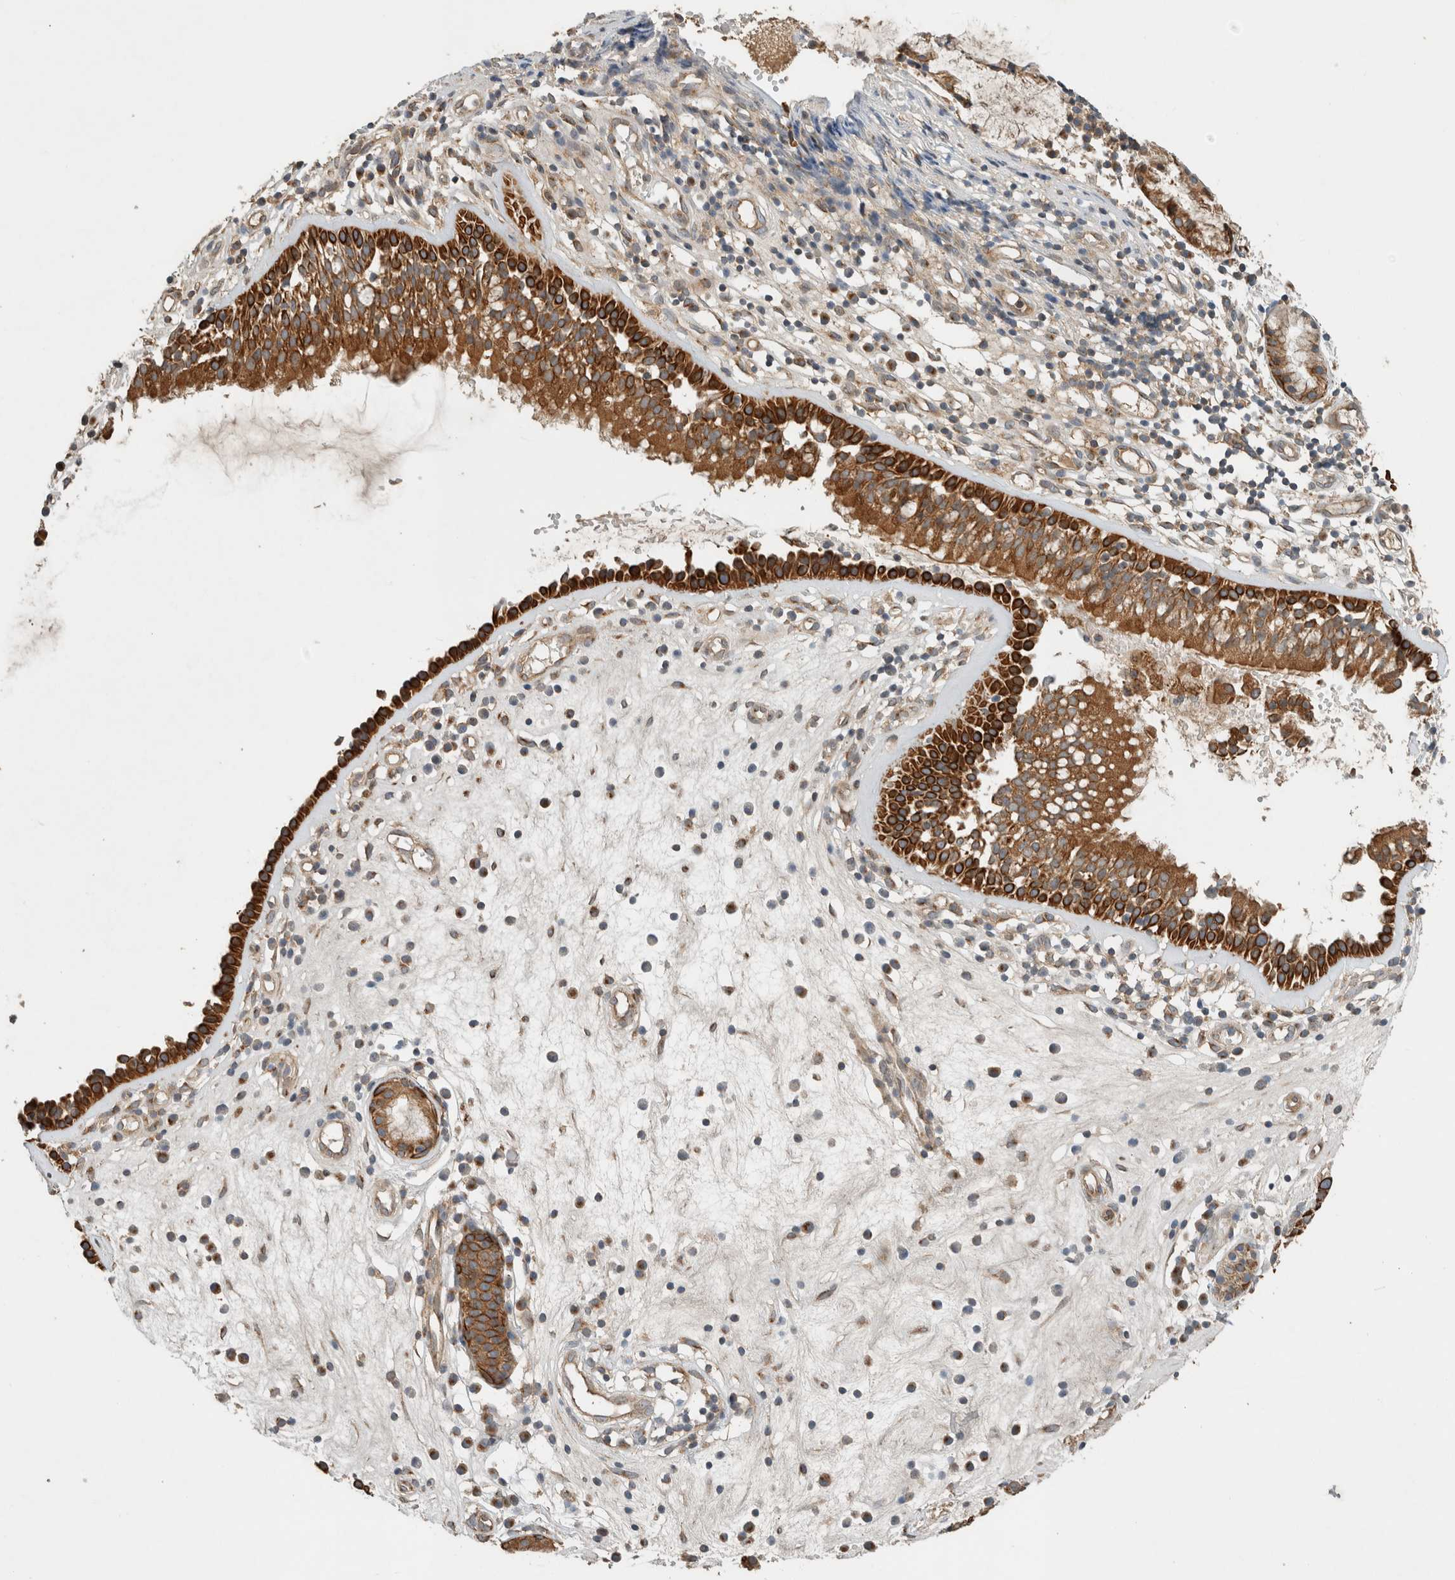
{"staining": {"intensity": "strong", "quantity": ">75%", "location": "cytoplasmic/membranous"}, "tissue": "nasopharynx", "cell_type": "Respiratory epithelial cells", "image_type": "normal", "snomed": [{"axis": "morphology", "description": "Normal tissue, NOS"}, {"axis": "topography", "description": "Nasopharynx"}], "caption": "Protein expression analysis of unremarkable nasopharynx shows strong cytoplasmic/membranous staining in about >75% of respiratory epithelial cells.", "gene": "ARMC9", "patient": {"sex": "female", "age": 39}}